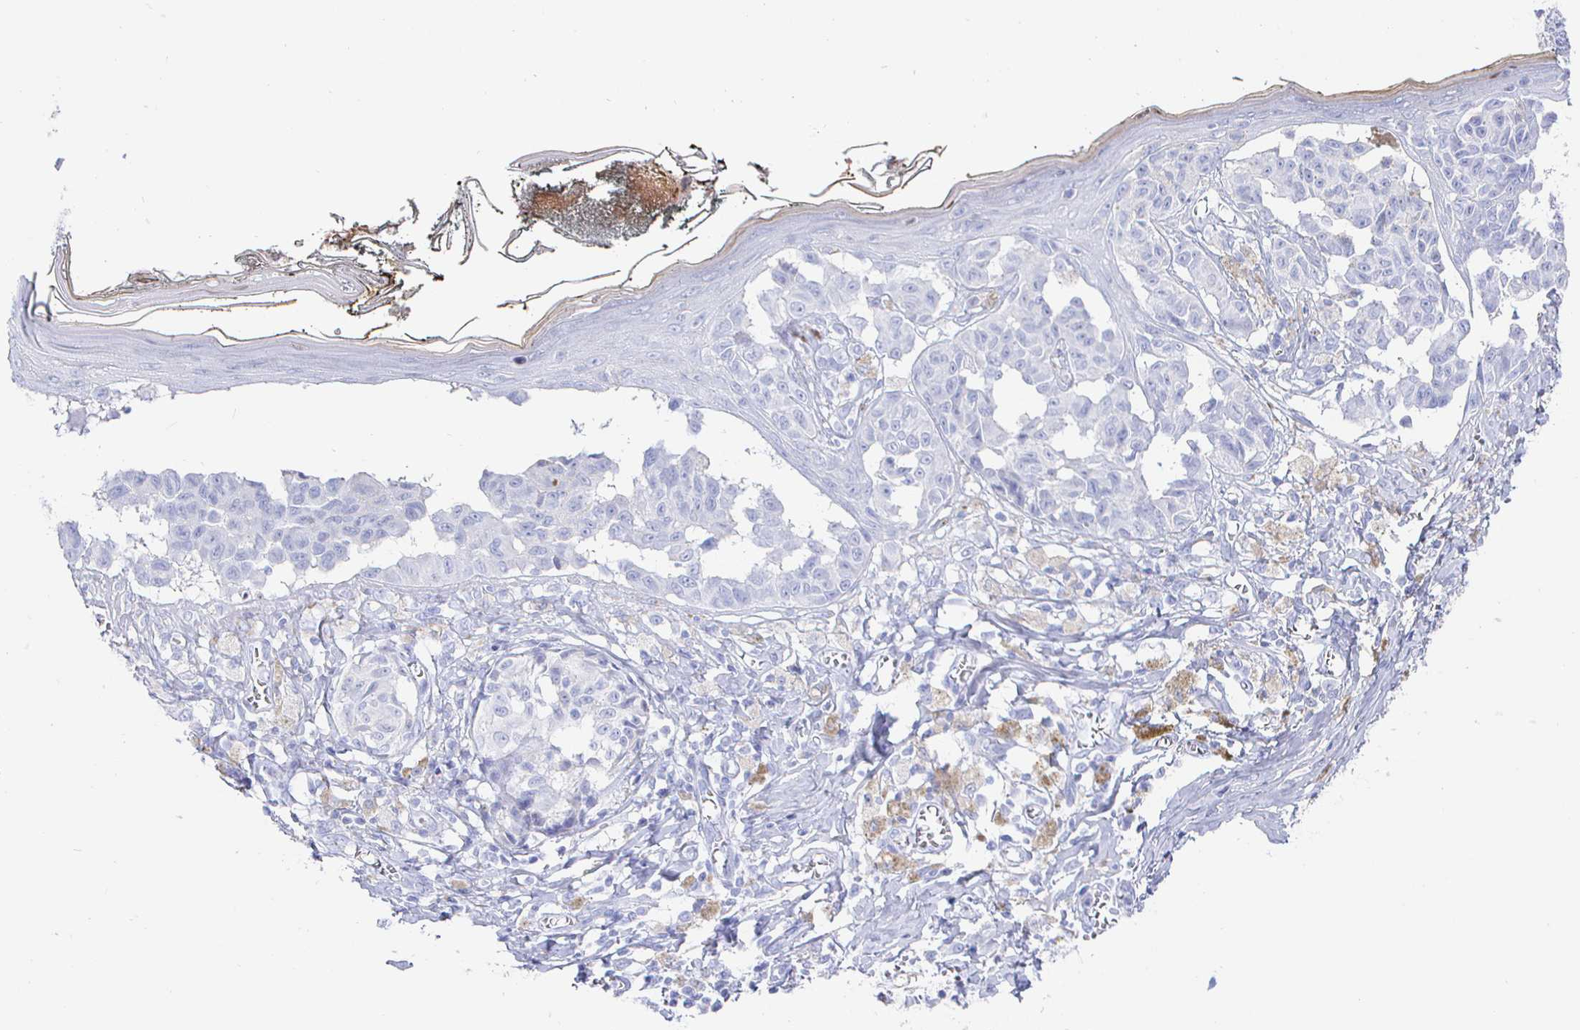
{"staining": {"intensity": "negative", "quantity": "none", "location": "none"}, "tissue": "melanoma", "cell_type": "Tumor cells", "image_type": "cancer", "snomed": [{"axis": "morphology", "description": "Malignant melanoma, NOS"}, {"axis": "topography", "description": "Skin"}], "caption": "The image demonstrates no significant positivity in tumor cells of melanoma. (DAB immunohistochemistry, high magnification).", "gene": "CLCA1", "patient": {"sex": "female", "age": 43}}